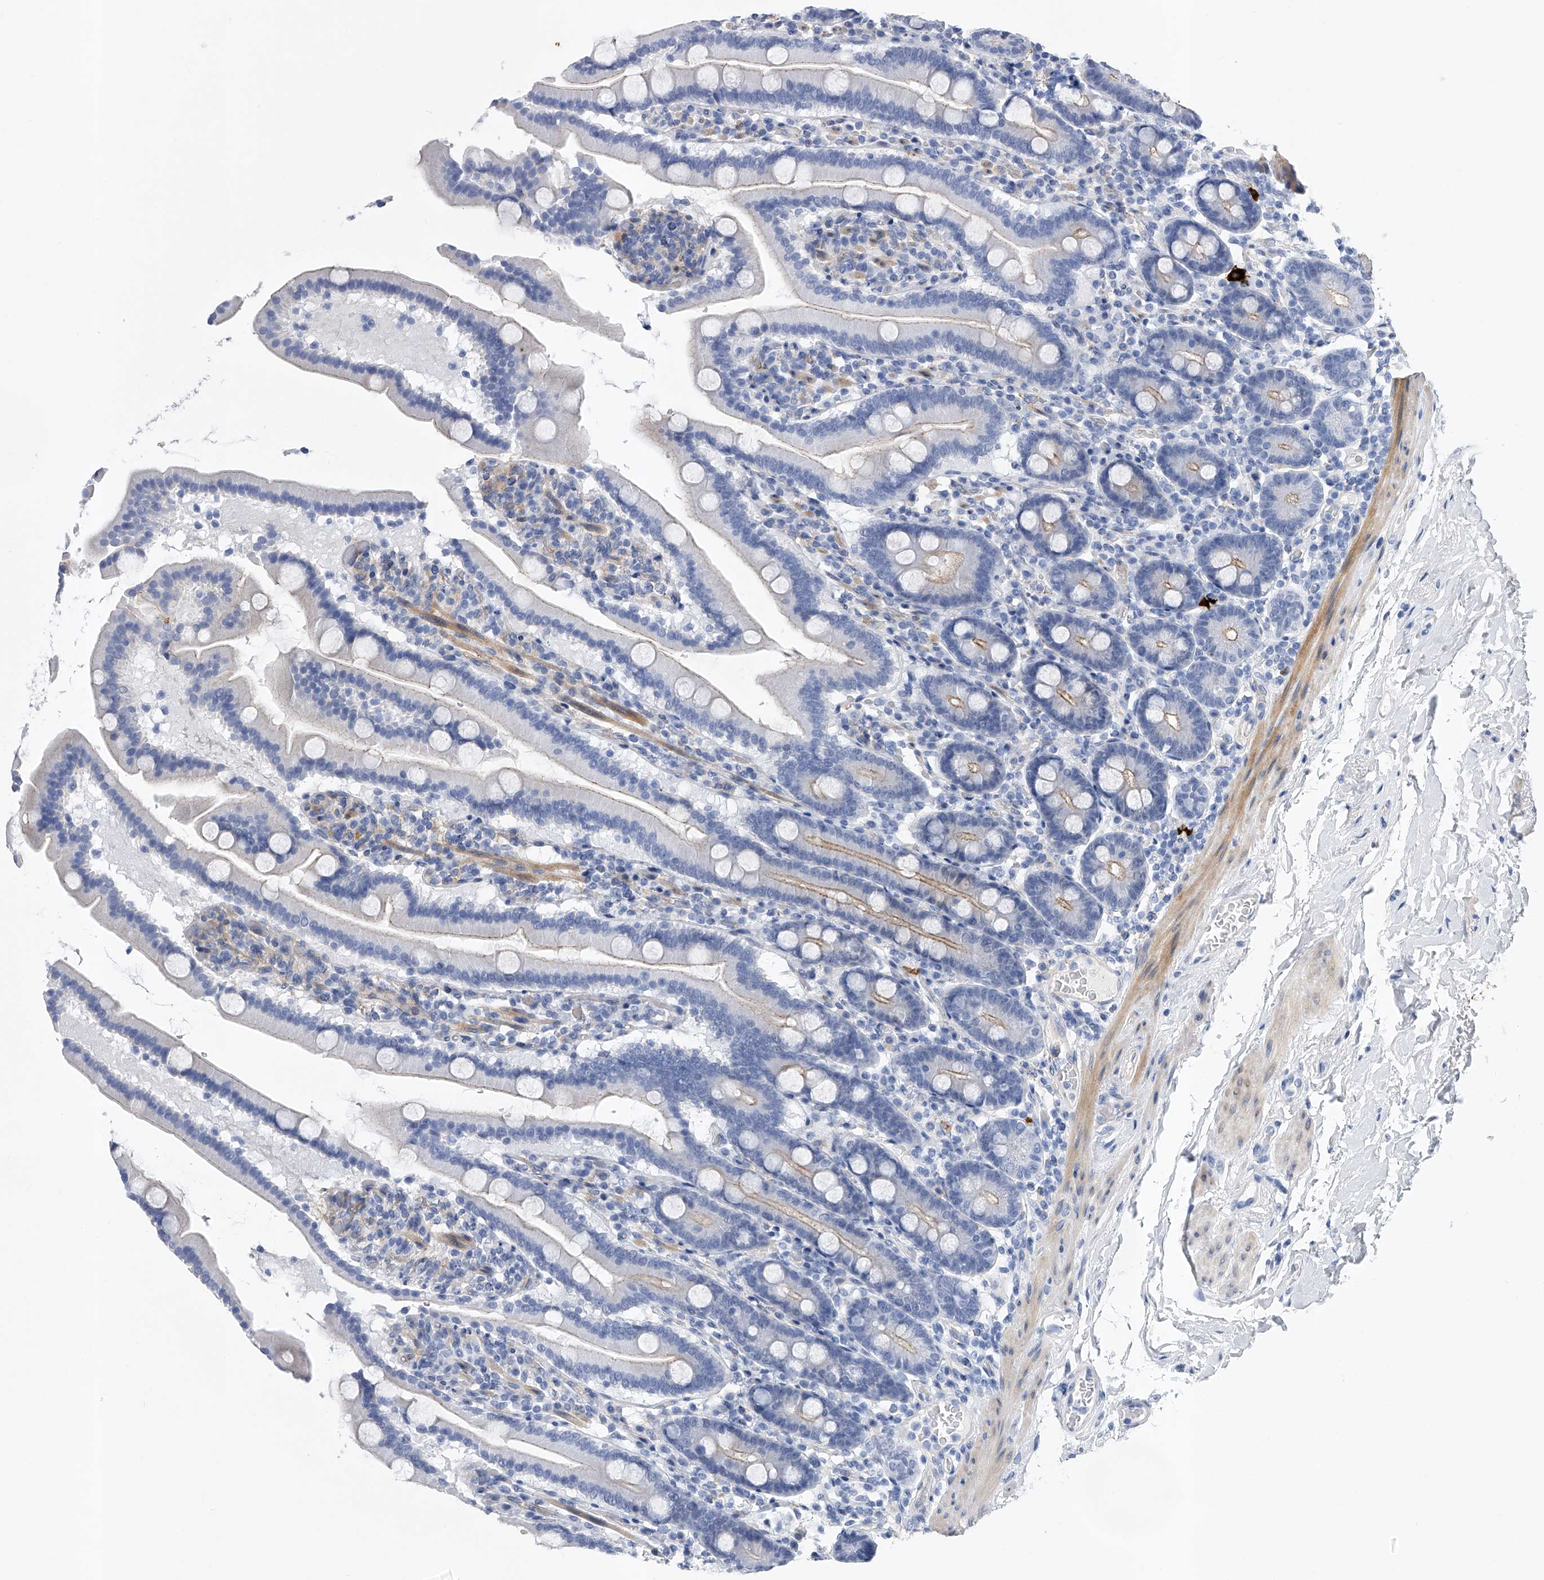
{"staining": {"intensity": "moderate", "quantity": "25%-75%", "location": "cytoplasmic/membranous"}, "tissue": "duodenum", "cell_type": "Glandular cells", "image_type": "normal", "snomed": [{"axis": "morphology", "description": "Normal tissue, NOS"}, {"axis": "topography", "description": "Duodenum"}], "caption": "Immunohistochemical staining of benign duodenum demonstrates medium levels of moderate cytoplasmic/membranous positivity in approximately 25%-75% of glandular cells. (DAB IHC with brightfield microscopy, high magnification).", "gene": "ENSG00000250424", "patient": {"sex": "male", "age": 55}}